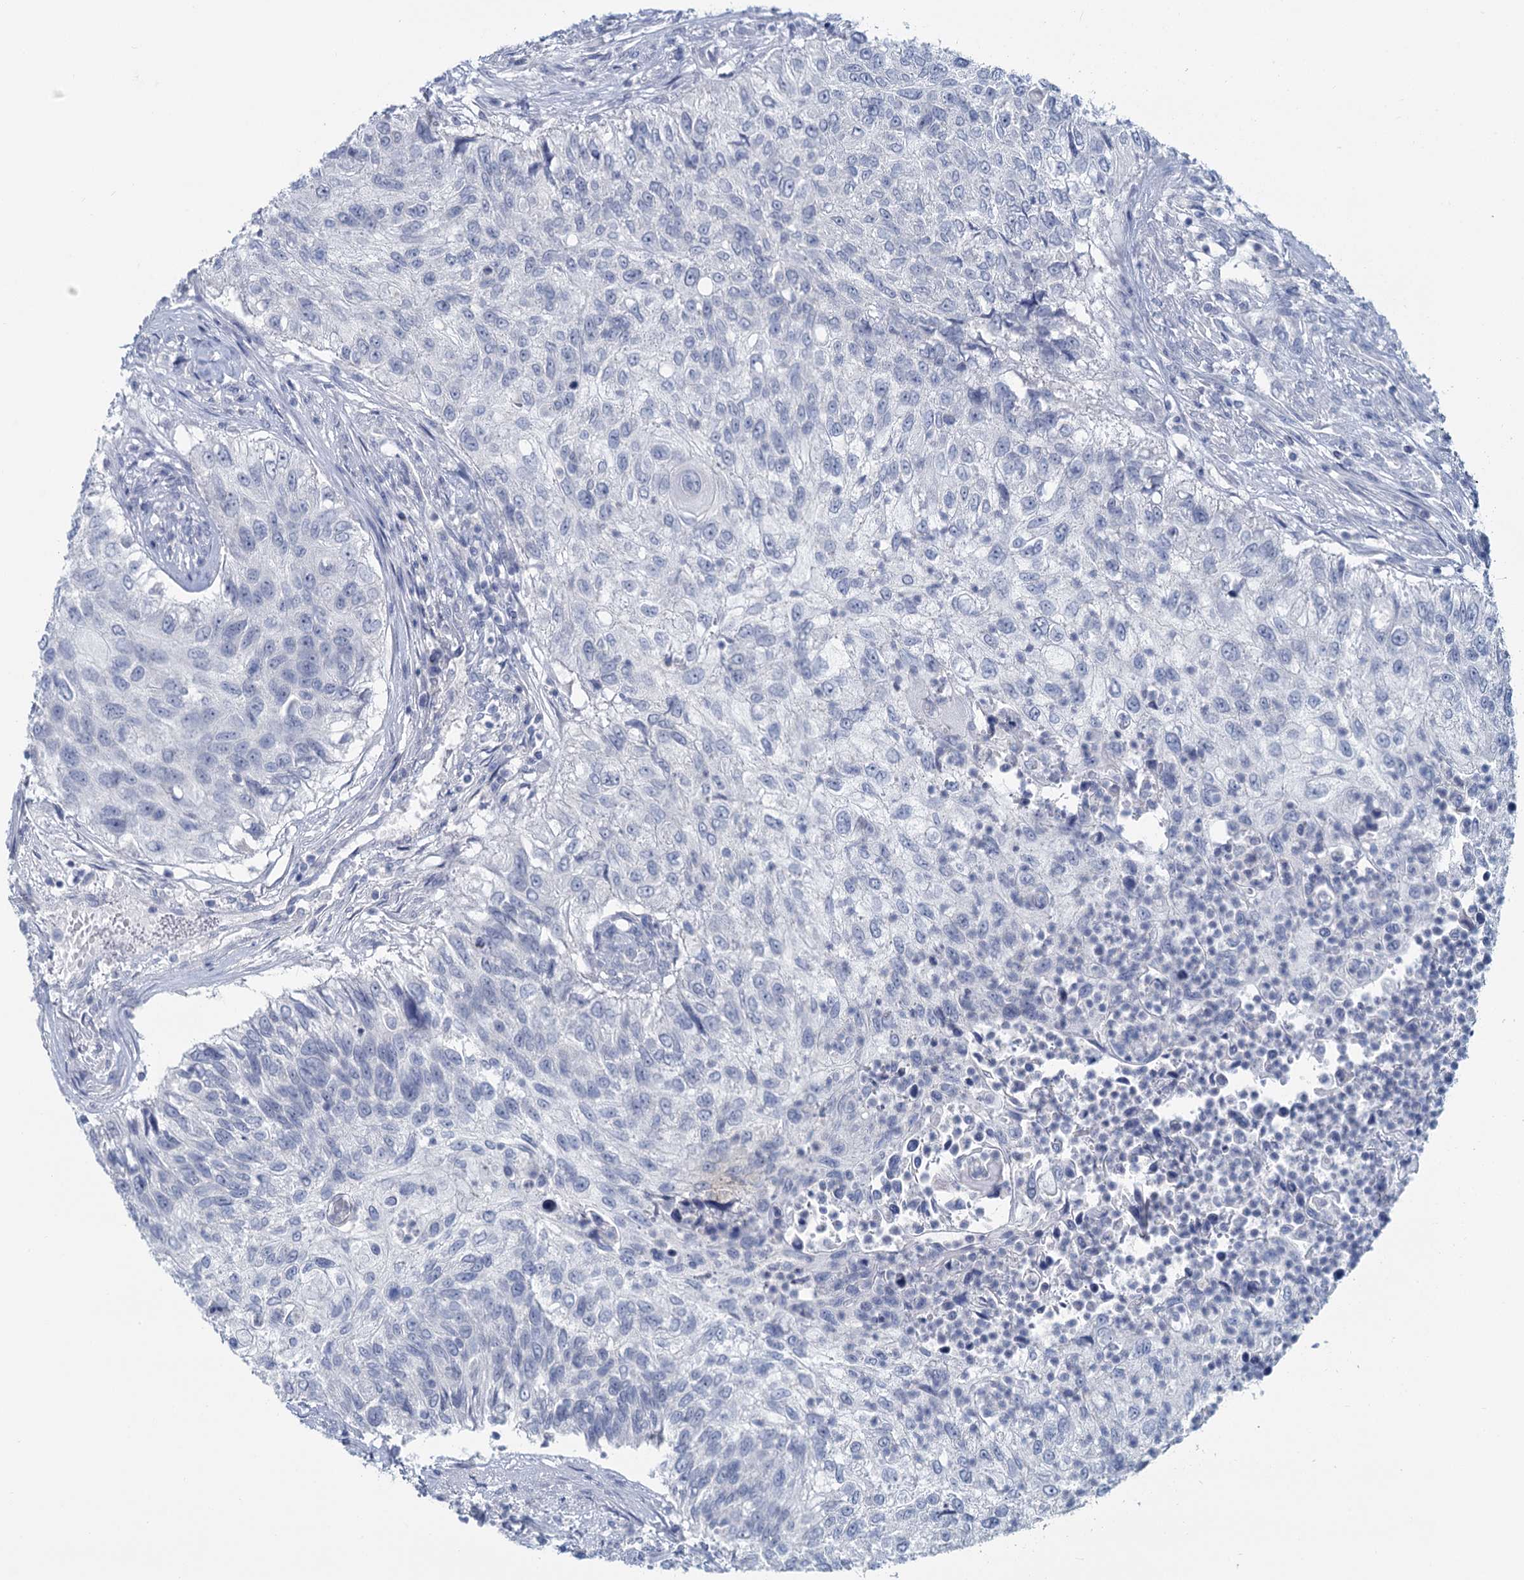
{"staining": {"intensity": "negative", "quantity": "none", "location": "none"}, "tissue": "urothelial cancer", "cell_type": "Tumor cells", "image_type": "cancer", "snomed": [{"axis": "morphology", "description": "Urothelial carcinoma, High grade"}, {"axis": "topography", "description": "Urinary bladder"}], "caption": "Immunohistochemistry (IHC) image of human urothelial cancer stained for a protein (brown), which demonstrates no staining in tumor cells.", "gene": "CHGA", "patient": {"sex": "female", "age": 60}}